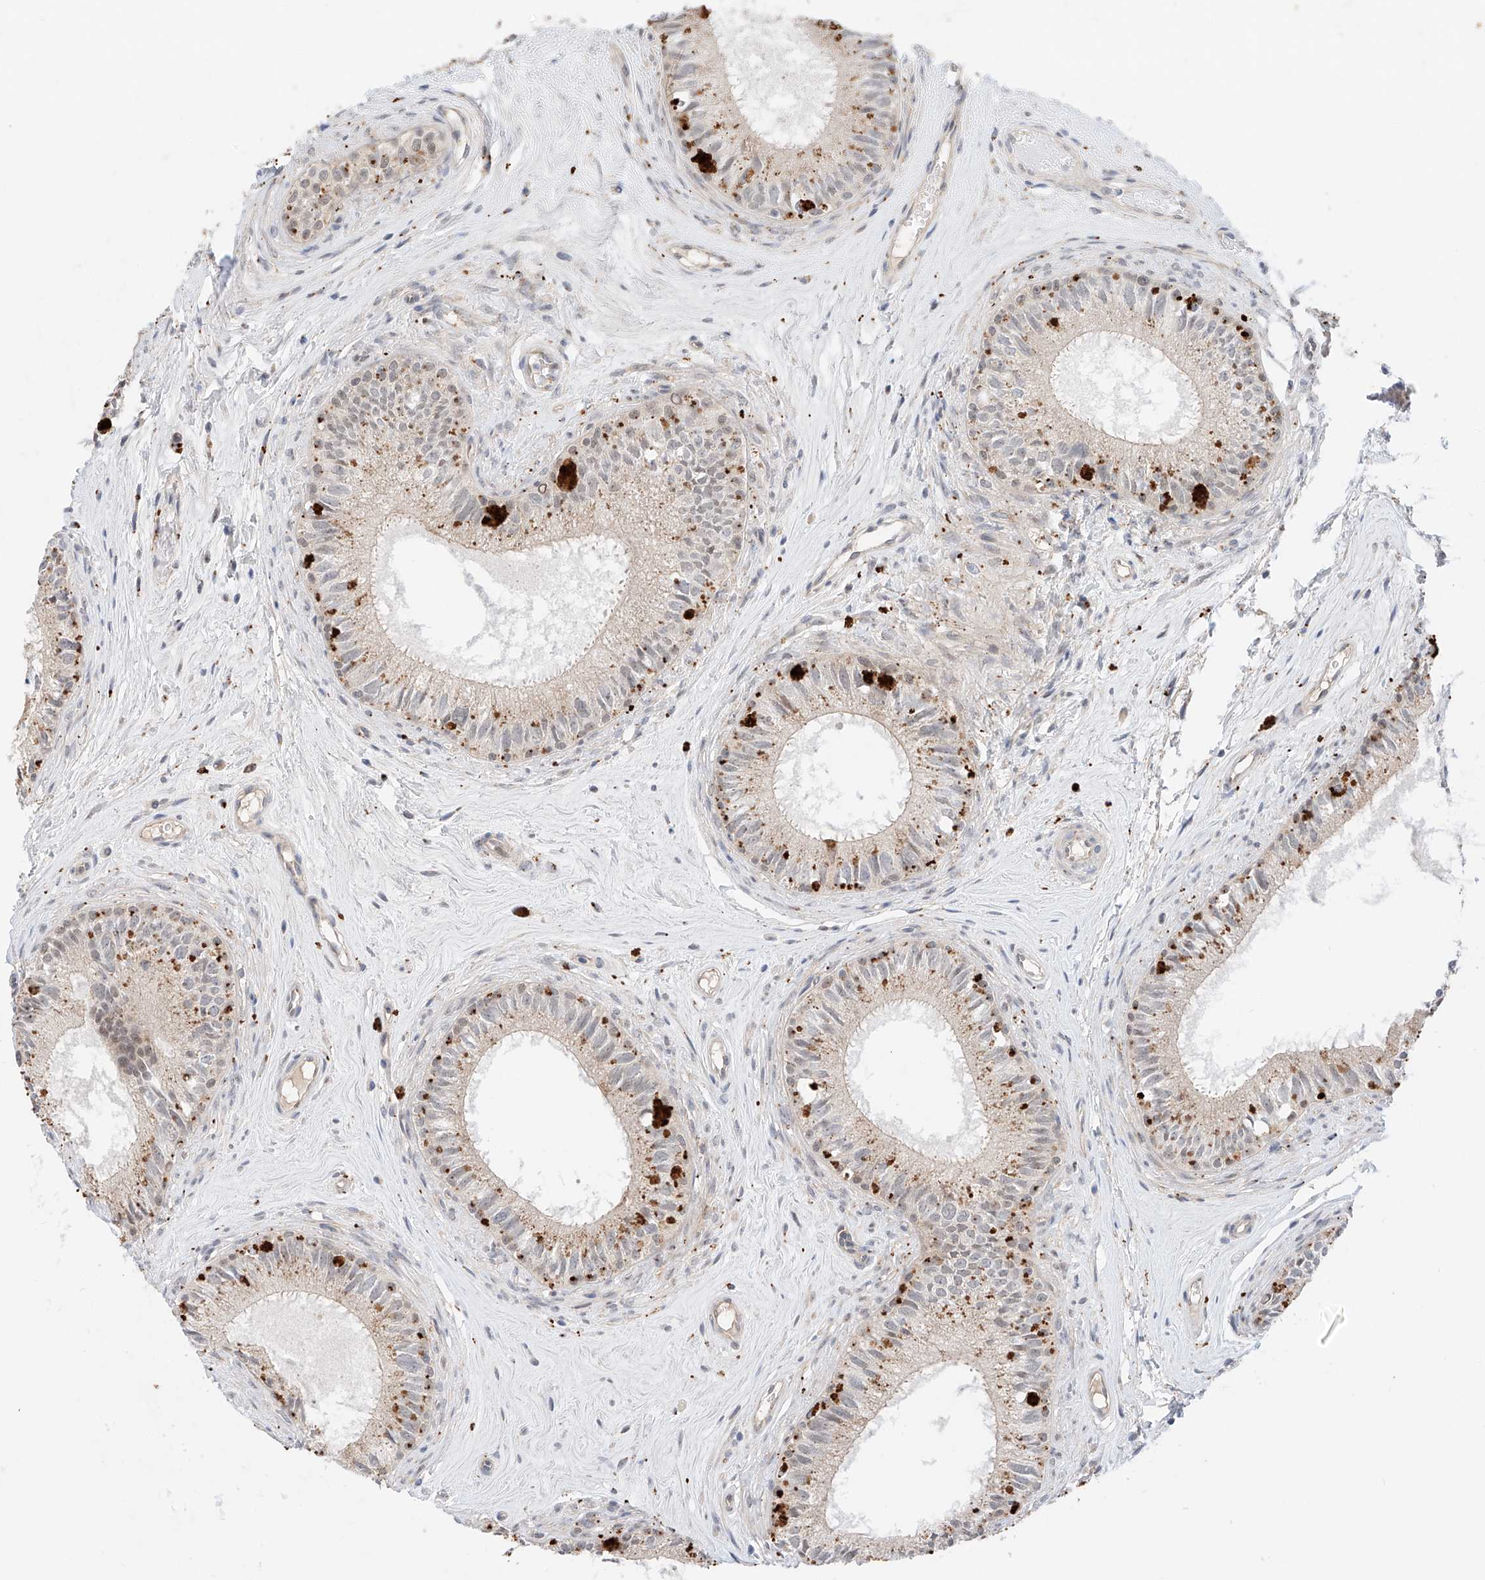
{"staining": {"intensity": "moderate", "quantity": "25%-75%", "location": "cytoplasmic/membranous"}, "tissue": "epididymis", "cell_type": "Glandular cells", "image_type": "normal", "snomed": [{"axis": "morphology", "description": "Normal tissue, NOS"}, {"axis": "topography", "description": "Epididymis"}], "caption": "The photomicrograph demonstrates immunohistochemical staining of unremarkable epididymis. There is moderate cytoplasmic/membranous staining is appreciated in approximately 25%-75% of glandular cells. The staining was performed using DAB to visualize the protein expression in brown, while the nuclei were stained in blue with hematoxylin (Magnification: 20x).", "gene": "GCNT1", "patient": {"sex": "male", "age": 71}}